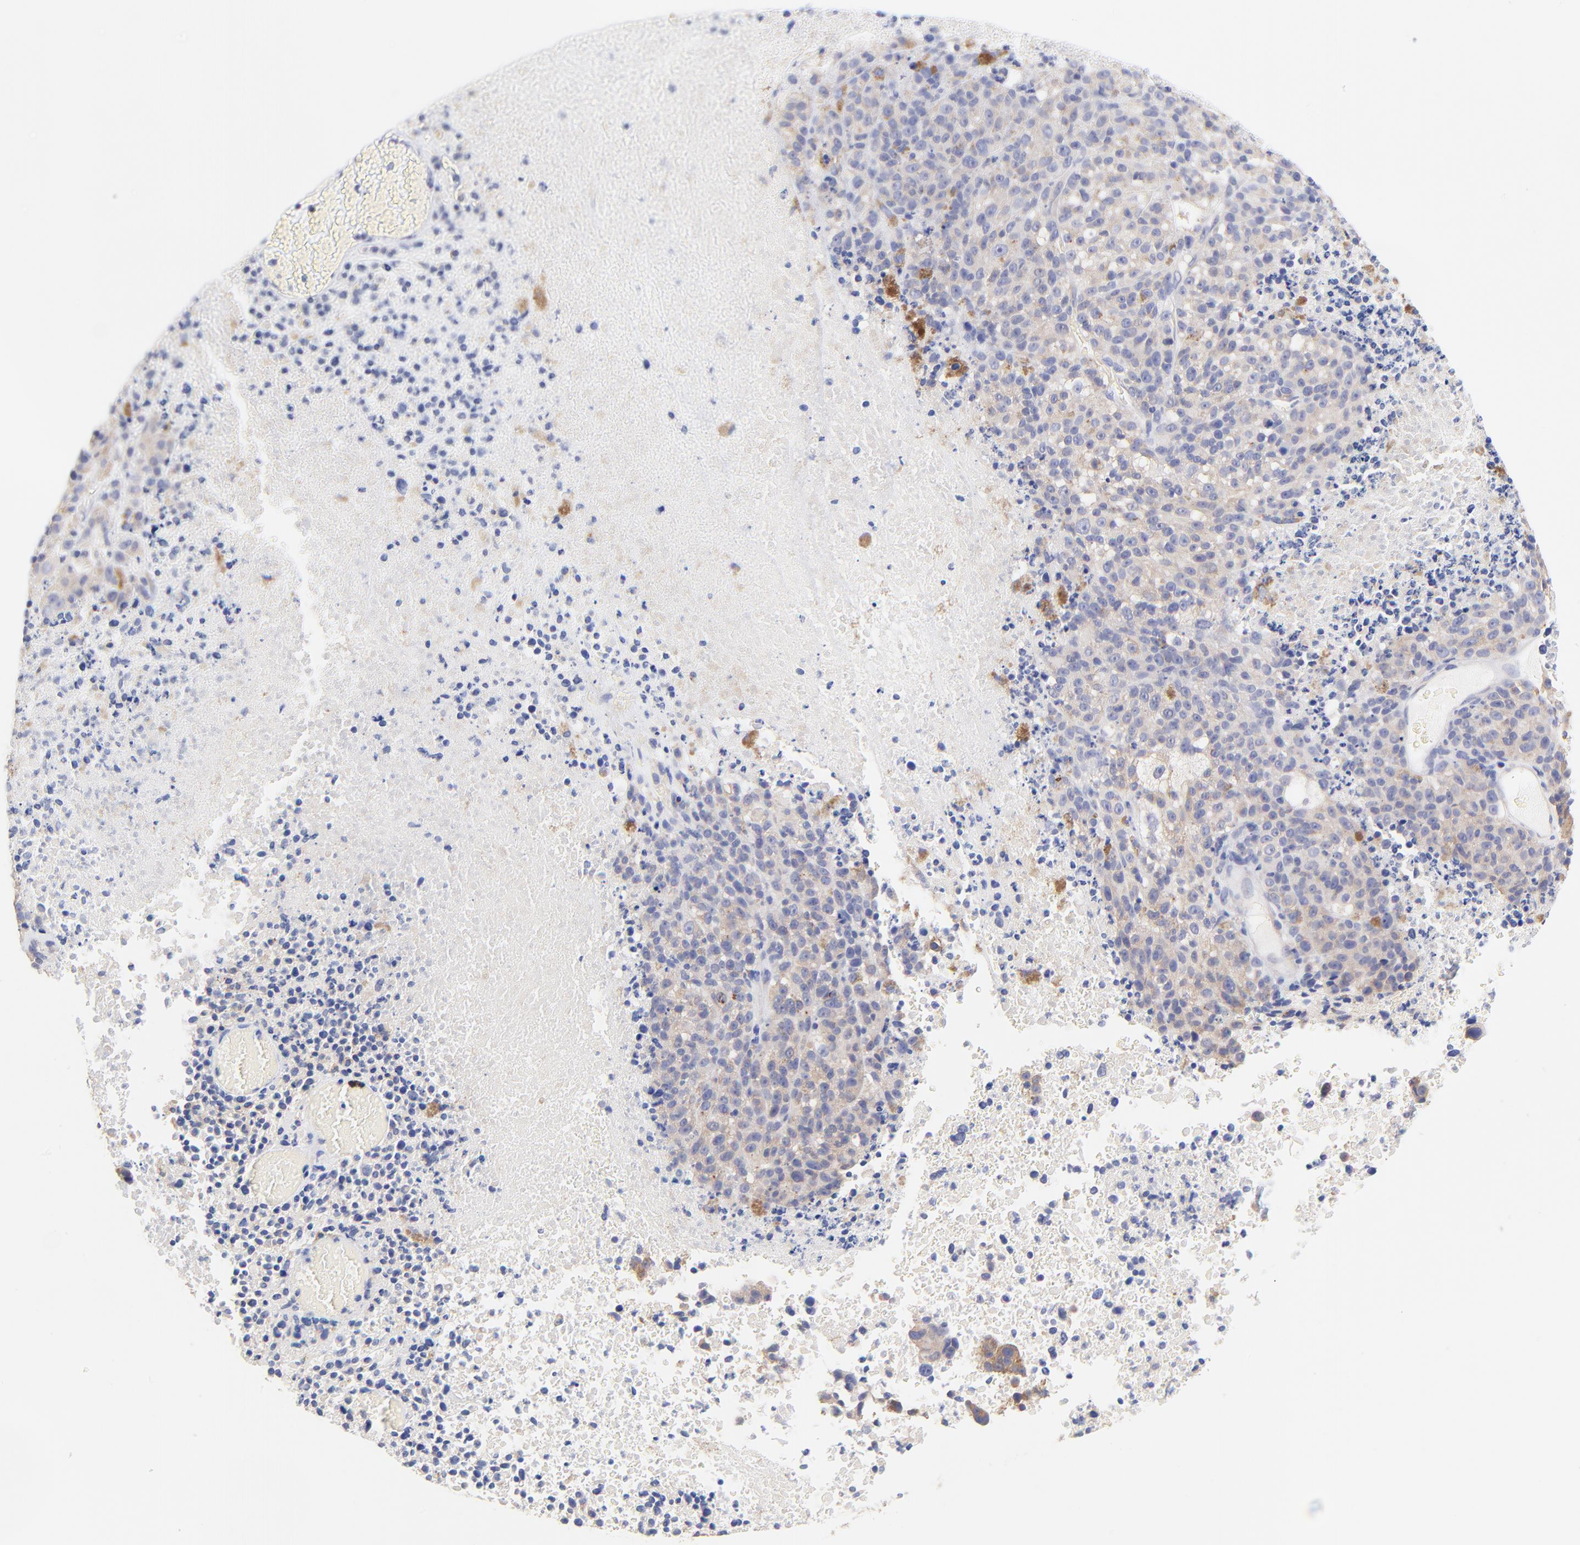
{"staining": {"intensity": "weak", "quantity": ">75%", "location": "cytoplasmic/membranous"}, "tissue": "melanoma", "cell_type": "Tumor cells", "image_type": "cancer", "snomed": [{"axis": "morphology", "description": "Malignant melanoma, Metastatic site"}, {"axis": "topography", "description": "Cerebral cortex"}], "caption": "Immunohistochemical staining of melanoma demonstrates low levels of weak cytoplasmic/membranous positivity in approximately >75% of tumor cells.", "gene": "TNFRSF13C", "patient": {"sex": "female", "age": 52}}